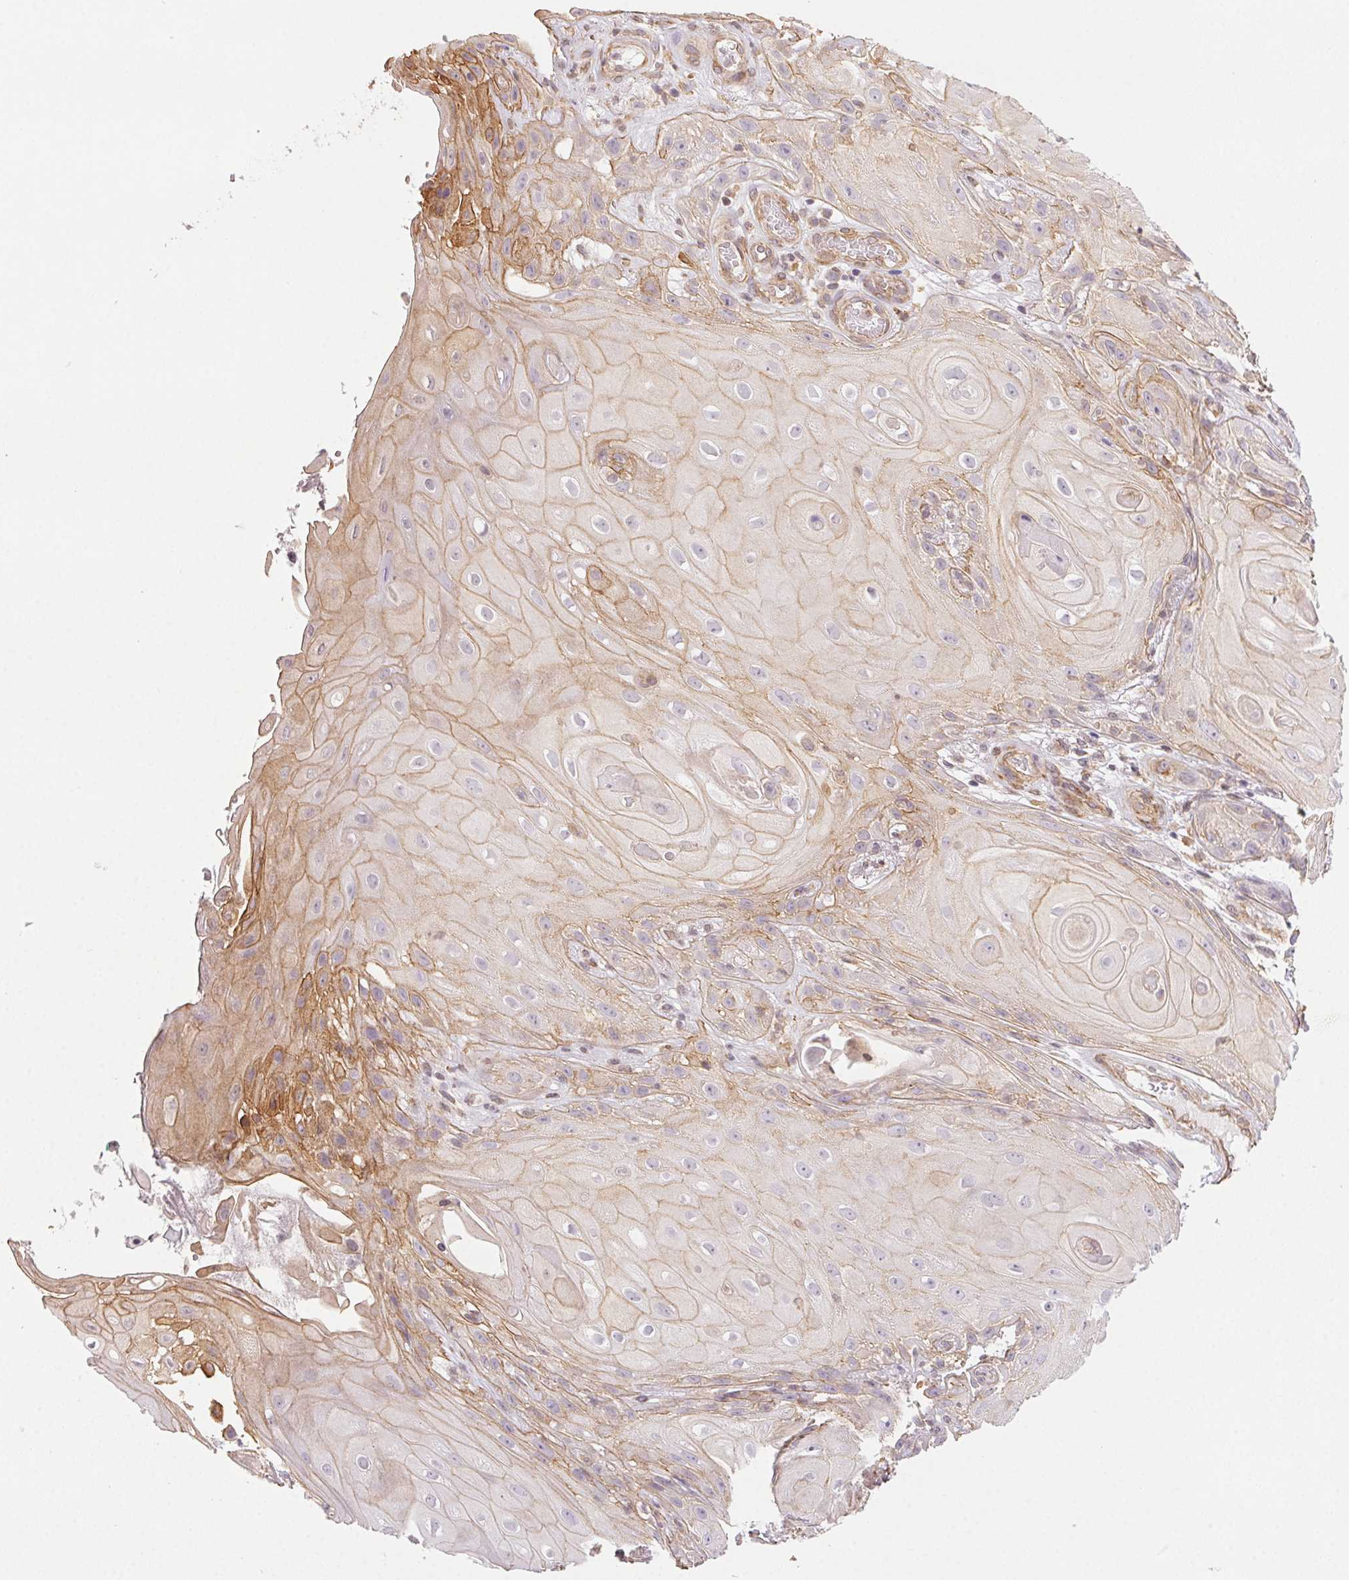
{"staining": {"intensity": "weak", "quantity": "25%-75%", "location": "cytoplasmic/membranous"}, "tissue": "skin cancer", "cell_type": "Tumor cells", "image_type": "cancer", "snomed": [{"axis": "morphology", "description": "Squamous cell carcinoma, NOS"}, {"axis": "topography", "description": "Skin"}], "caption": "A micrograph of skin cancer stained for a protein displays weak cytoplasmic/membranous brown staining in tumor cells.", "gene": "PLA2G4F", "patient": {"sex": "male", "age": 62}}